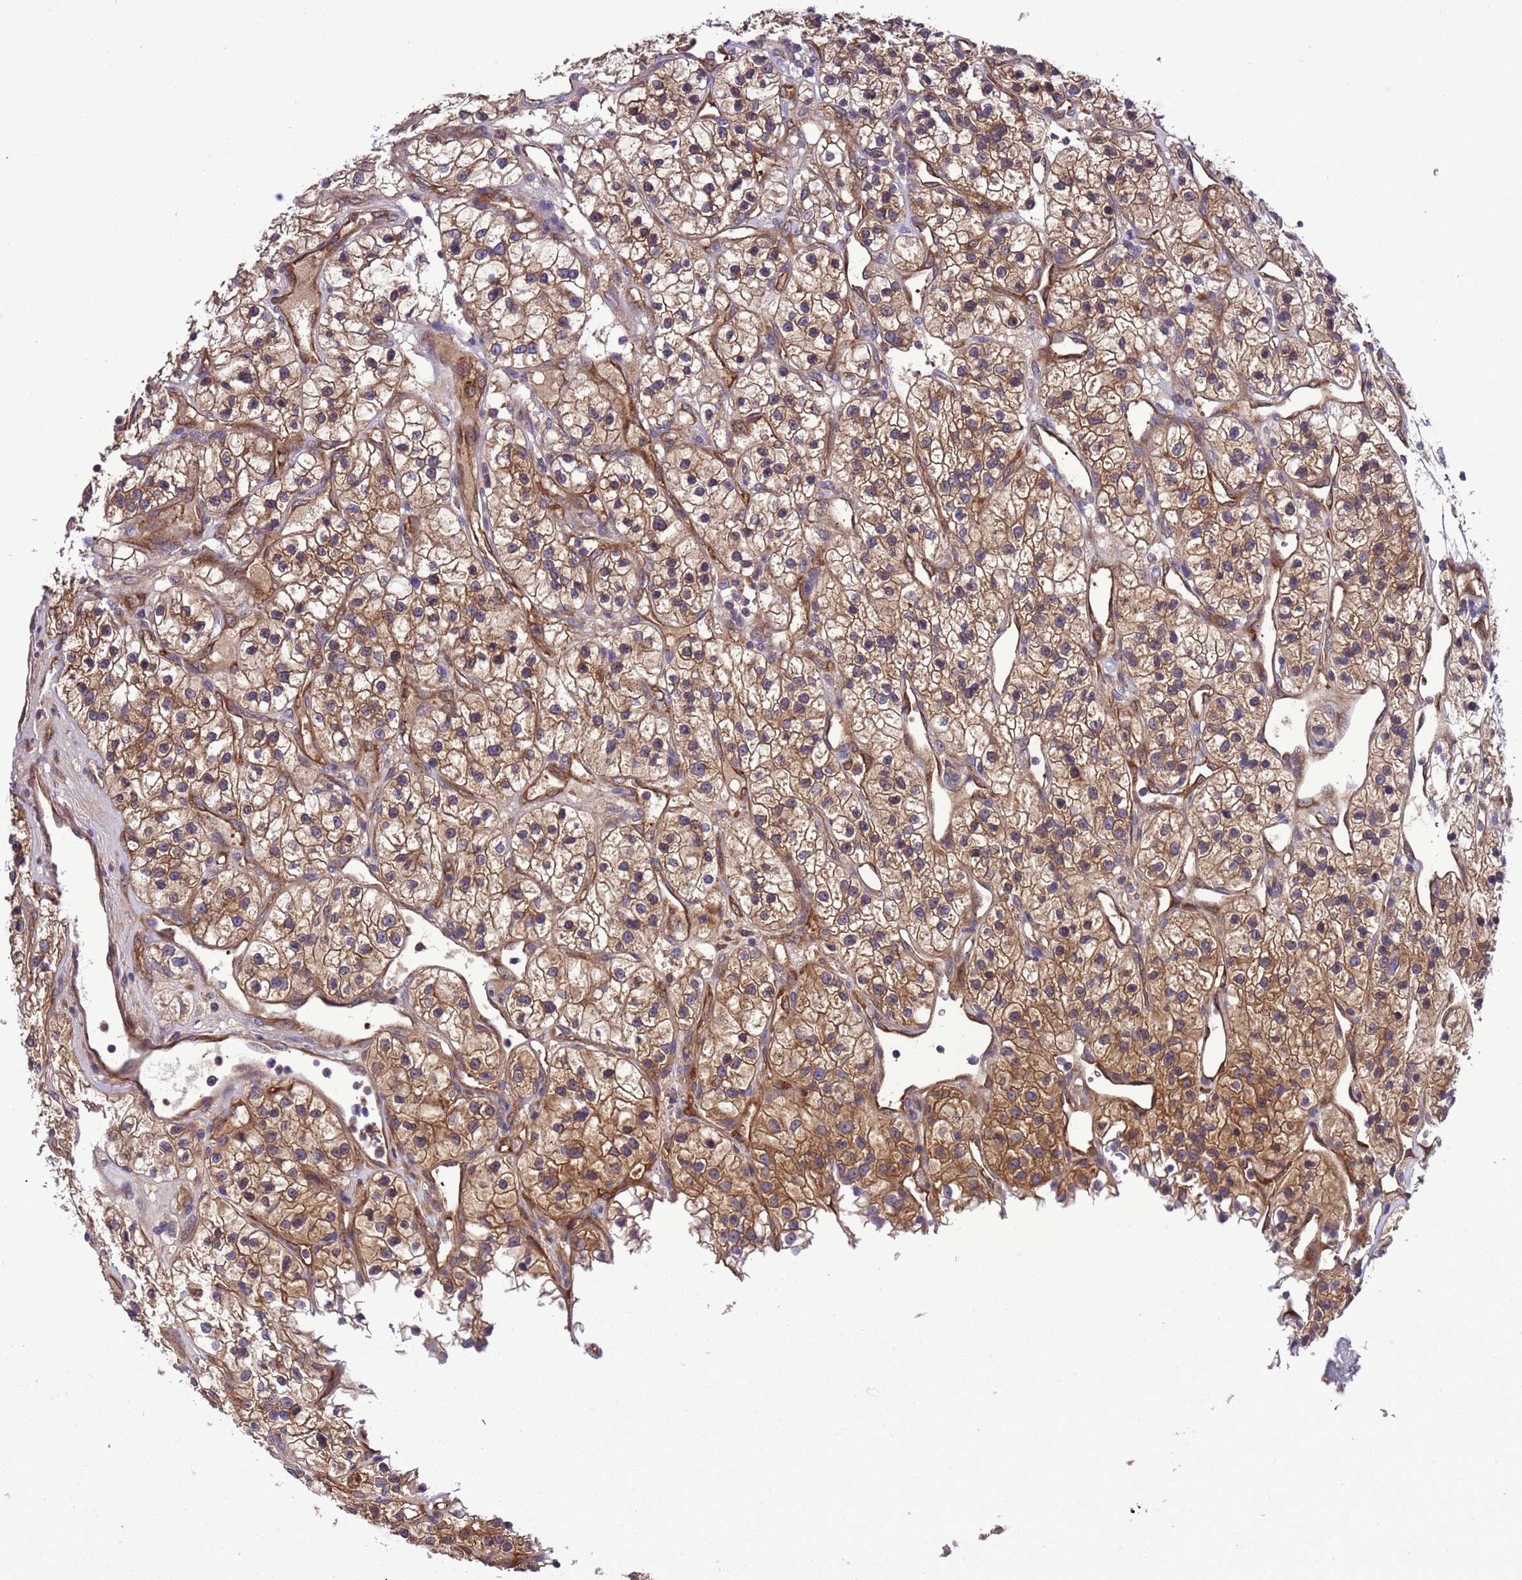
{"staining": {"intensity": "moderate", "quantity": ">75%", "location": "cytoplasmic/membranous"}, "tissue": "renal cancer", "cell_type": "Tumor cells", "image_type": "cancer", "snomed": [{"axis": "morphology", "description": "Adenocarcinoma, NOS"}, {"axis": "topography", "description": "Kidney"}], "caption": "Renal cancer (adenocarcinoma) stained with a brown dye demonstrates moderate cytoplasmic/membranous positive staining in about >75% of tumor cells.", "gene": "RABEP2", "patient": {"sex": "female", "age": 57}}